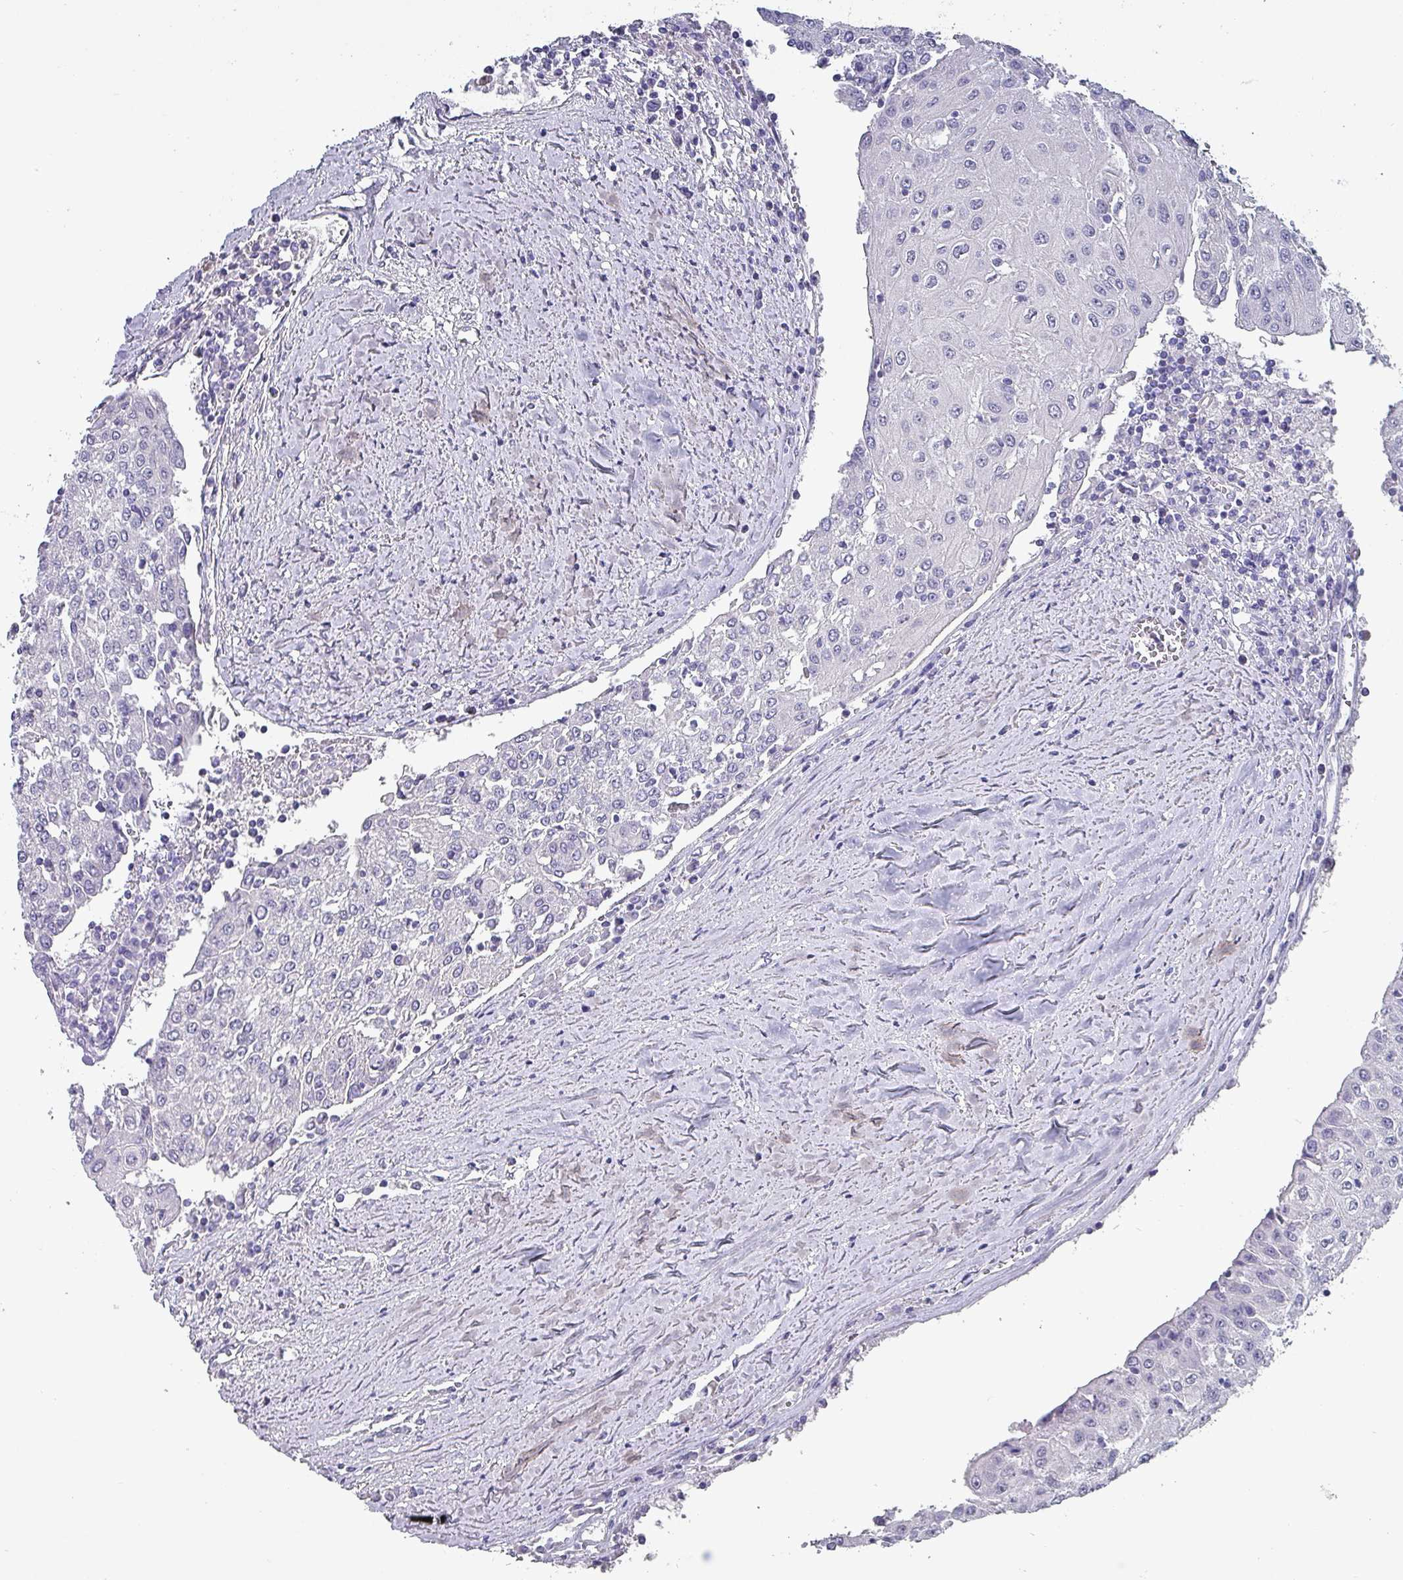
{"staining": {"intensity": "negative", "quantity": "none", "location": "none"}, "tissue": "urothelial cancer", "cell_type": "Tumor cells", "image_type": "cancer", "snomed": [{"axis": "morphology", "description": "Urothelial carcinoma, High grade"}, {"axis": "topography", "description": "Urinary bladder"}], "caption": "A high-resolution image shows immunohistochemistry (IHC) staining of urothelial cancer, which demonstrates no significant expression in tumor cells.", "gene": "INS-IGF2", "patient": {"sex": "female", "age": 85}}